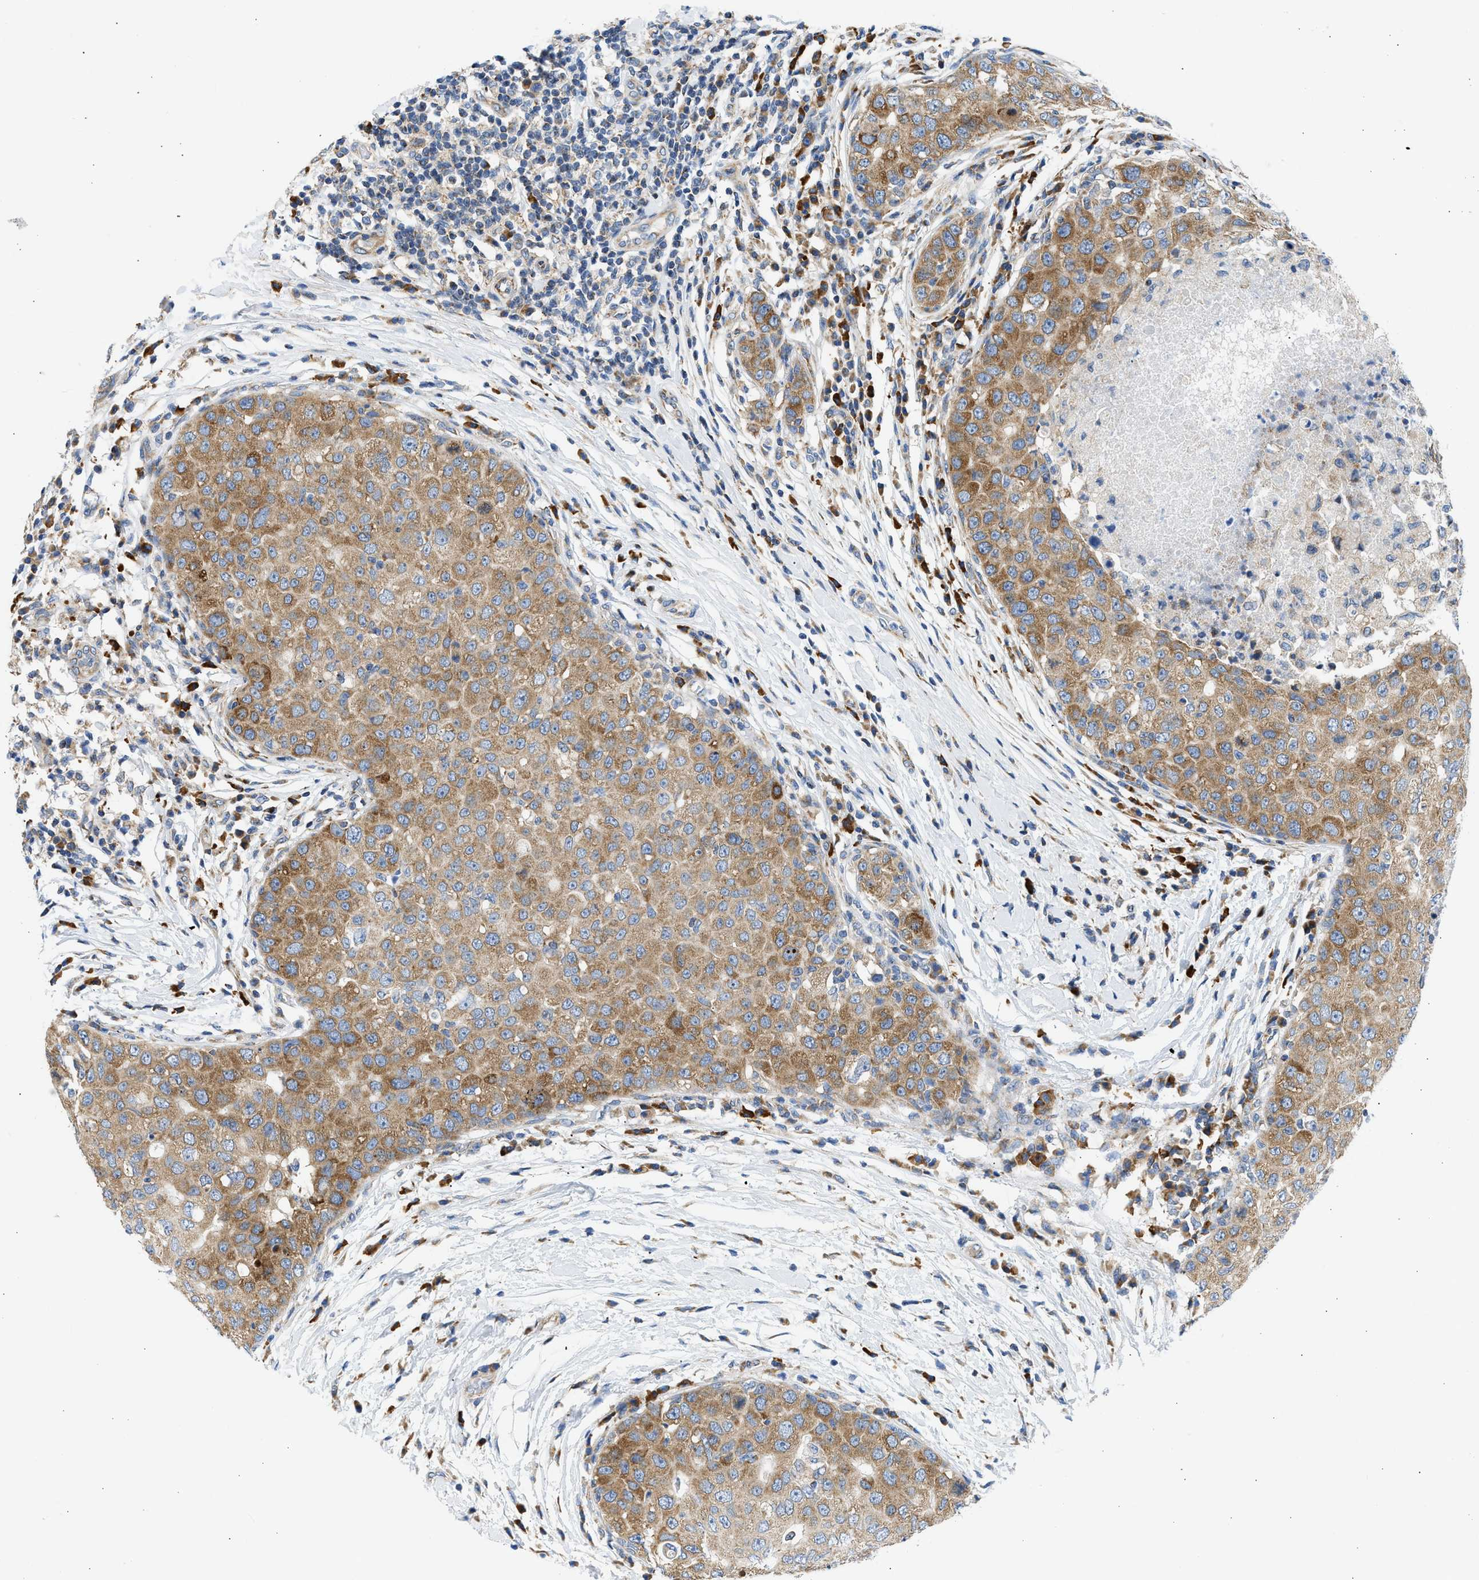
{"staining": {"intensity": "moderate", "quantity": ">75%", "location": "cytoplasmic/membranous"}, "tissue": "breast cancer", "cell_type": "Tumor cells", "image_type": "cancer", "snomed": [{"axis": "morphology", "description": "Duct carcinoma"}, {"axis": "topography", "description": "Breast"}], "caption": "Tumor cells demonstrate moderate cytoplasmic/membranous positivity in about >75% of cells in breast infiltrating ductal carcinoma.", "gene": "CAMKK2", "patient": {"sex": "female", "age": 27}}